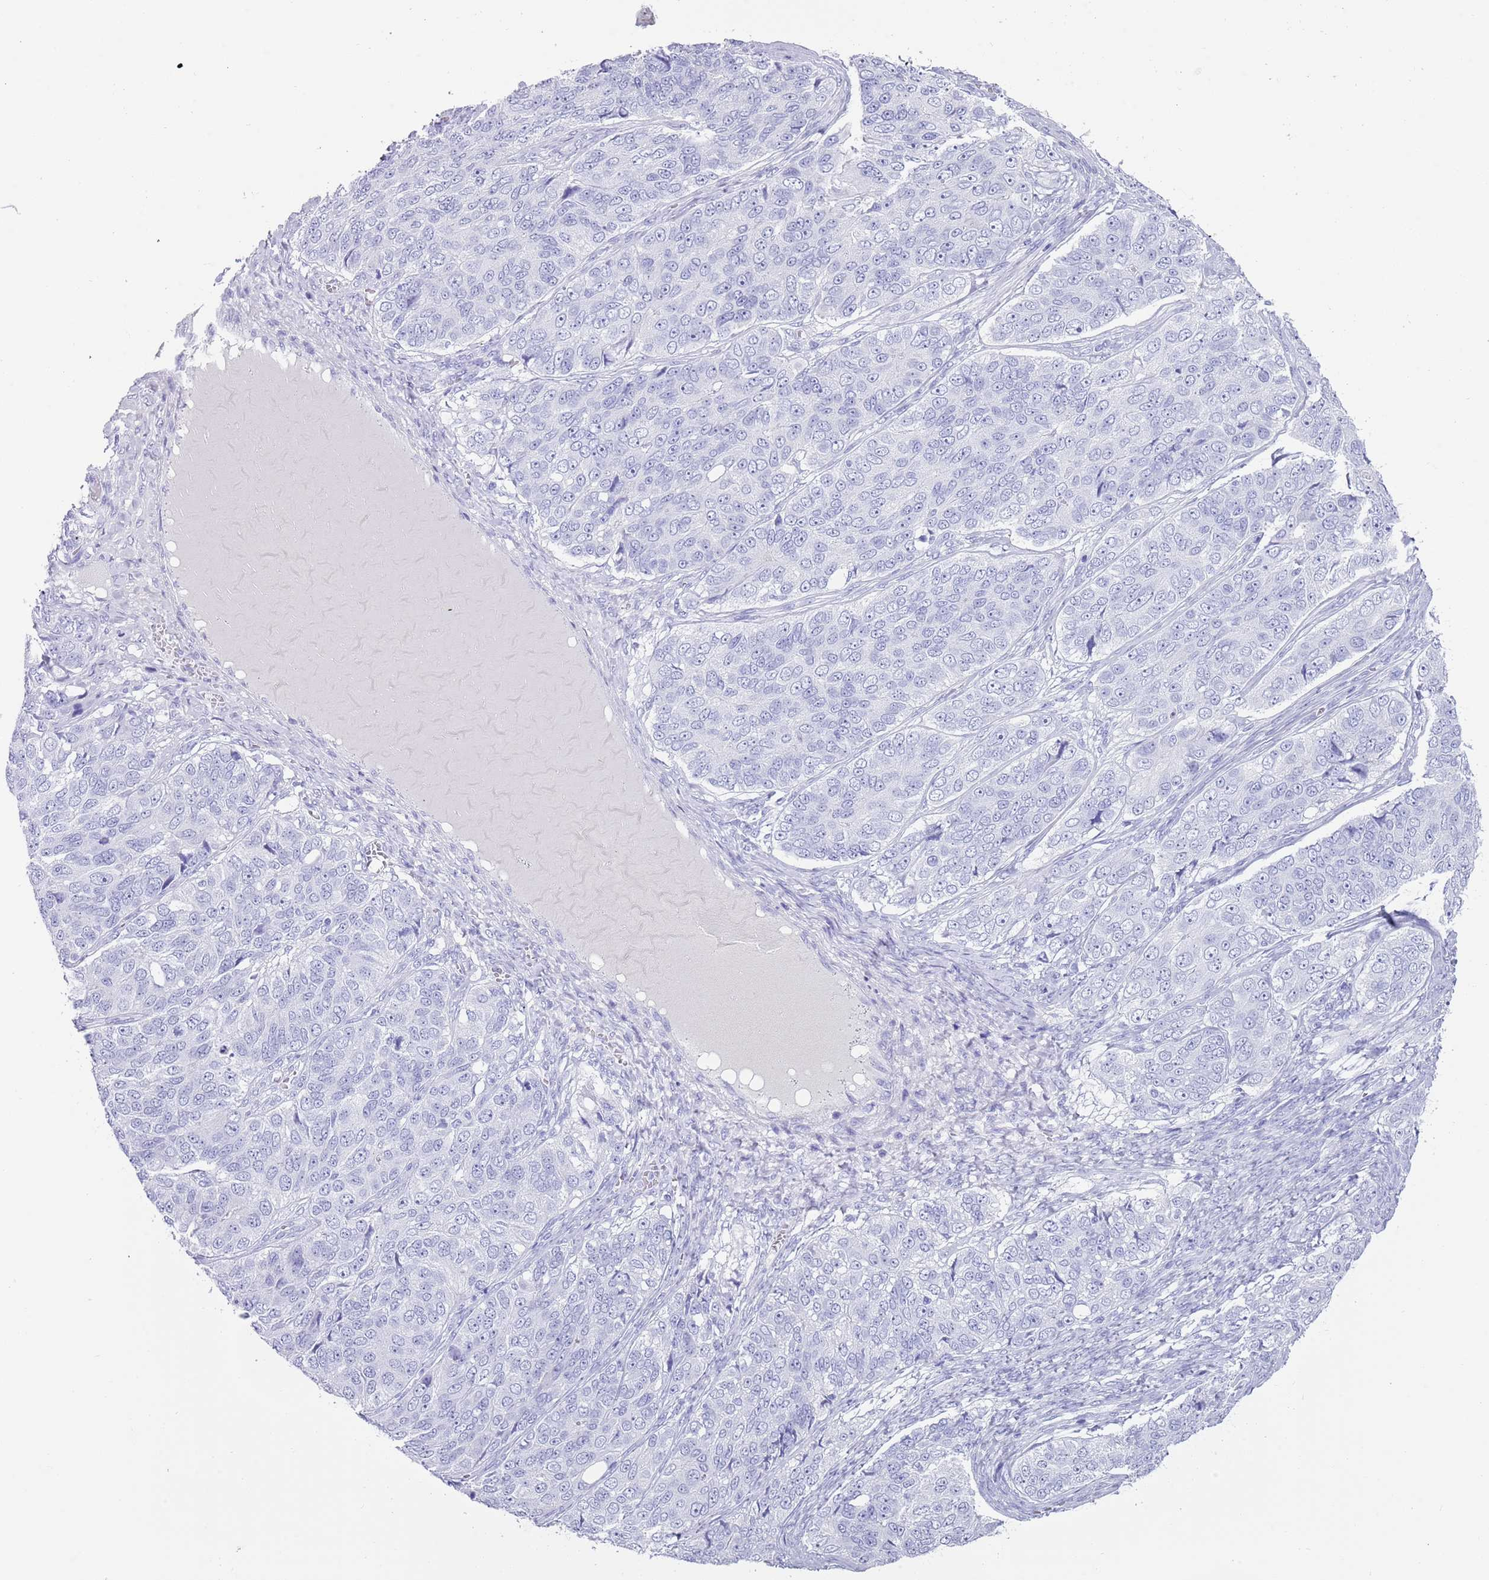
{"staining": {"intensity": "negative", "quantity": "none", "location": "none"}, "tissue": "ovarian cancer", "cell_type": "Tumor cells", "image_type": "cancer", "snomed": [{"axis": "morphology", "description": "Carcinoma, endometroid"}, {"axis": "topography", "description": "Ovary"}], "caption": "The immunohistochemistry (IHC) histopathology image has no significant positivity in tumor cells of endometroid carcinoma (ovarian) tissue. (Brightfield microscopy of DAB IHC at high magnification).", "gene": "MYADML2", "patient": {"sex": "female", "age": 51}}